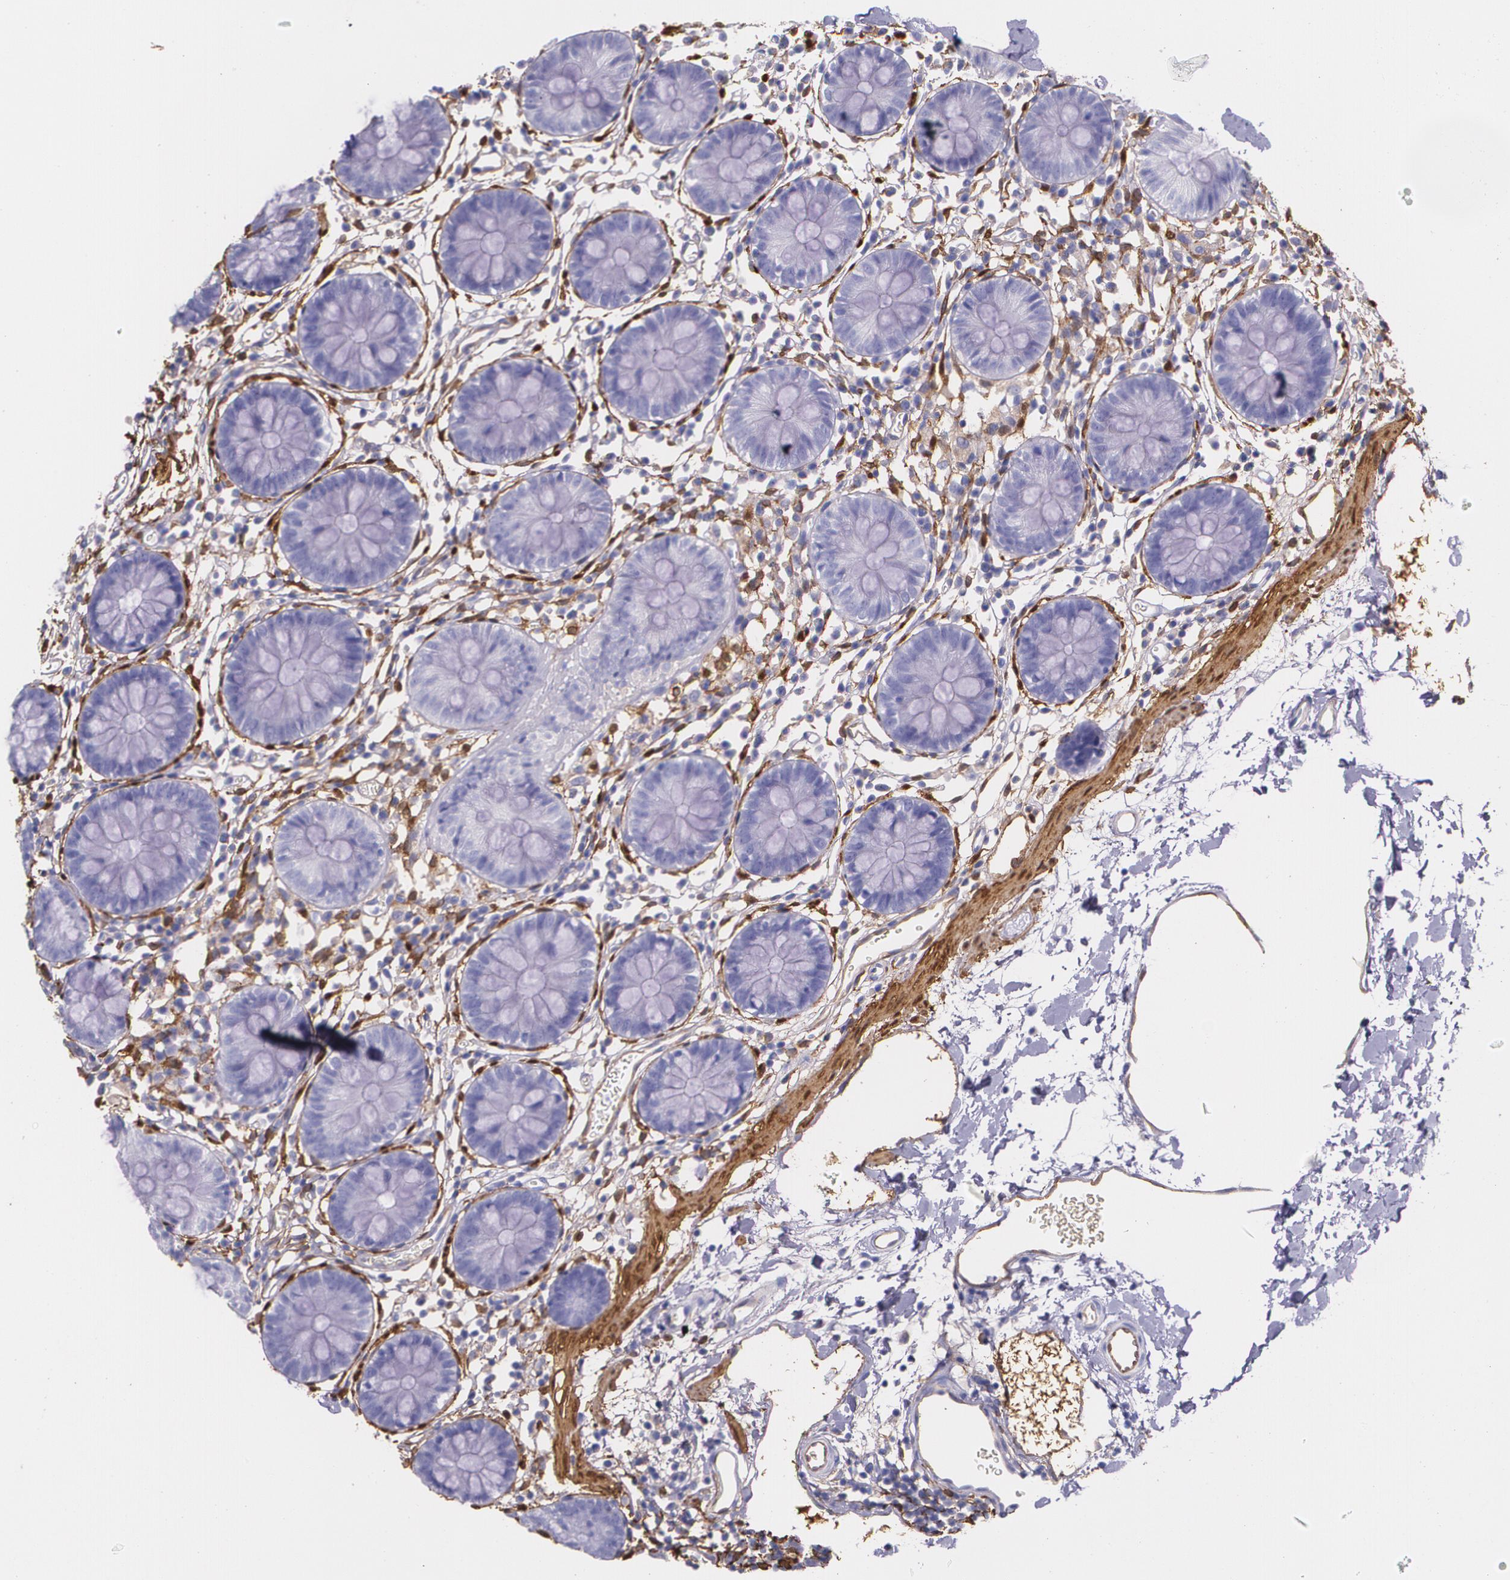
{"staining": {"intensity": "strong", "quantity": "25%-75%", "location": "cytoplasmic/membranous"}, "tissue": "colon", "cell_type": "Endothelial cells", "image_type": "normal", "snomed": [{"axis": "morphology", "description": "Normal tissue, NOS"}, {"axis": "topography", "description": "Colon"}], "caption": "Brown immunohistochemical staining in unremarkable colon shows strong cytoplasmic/membranous expression in about 25%-75% of endothelial cells.", "gene": "MMP2", "patient": {"sex": "male", "age": 14}}